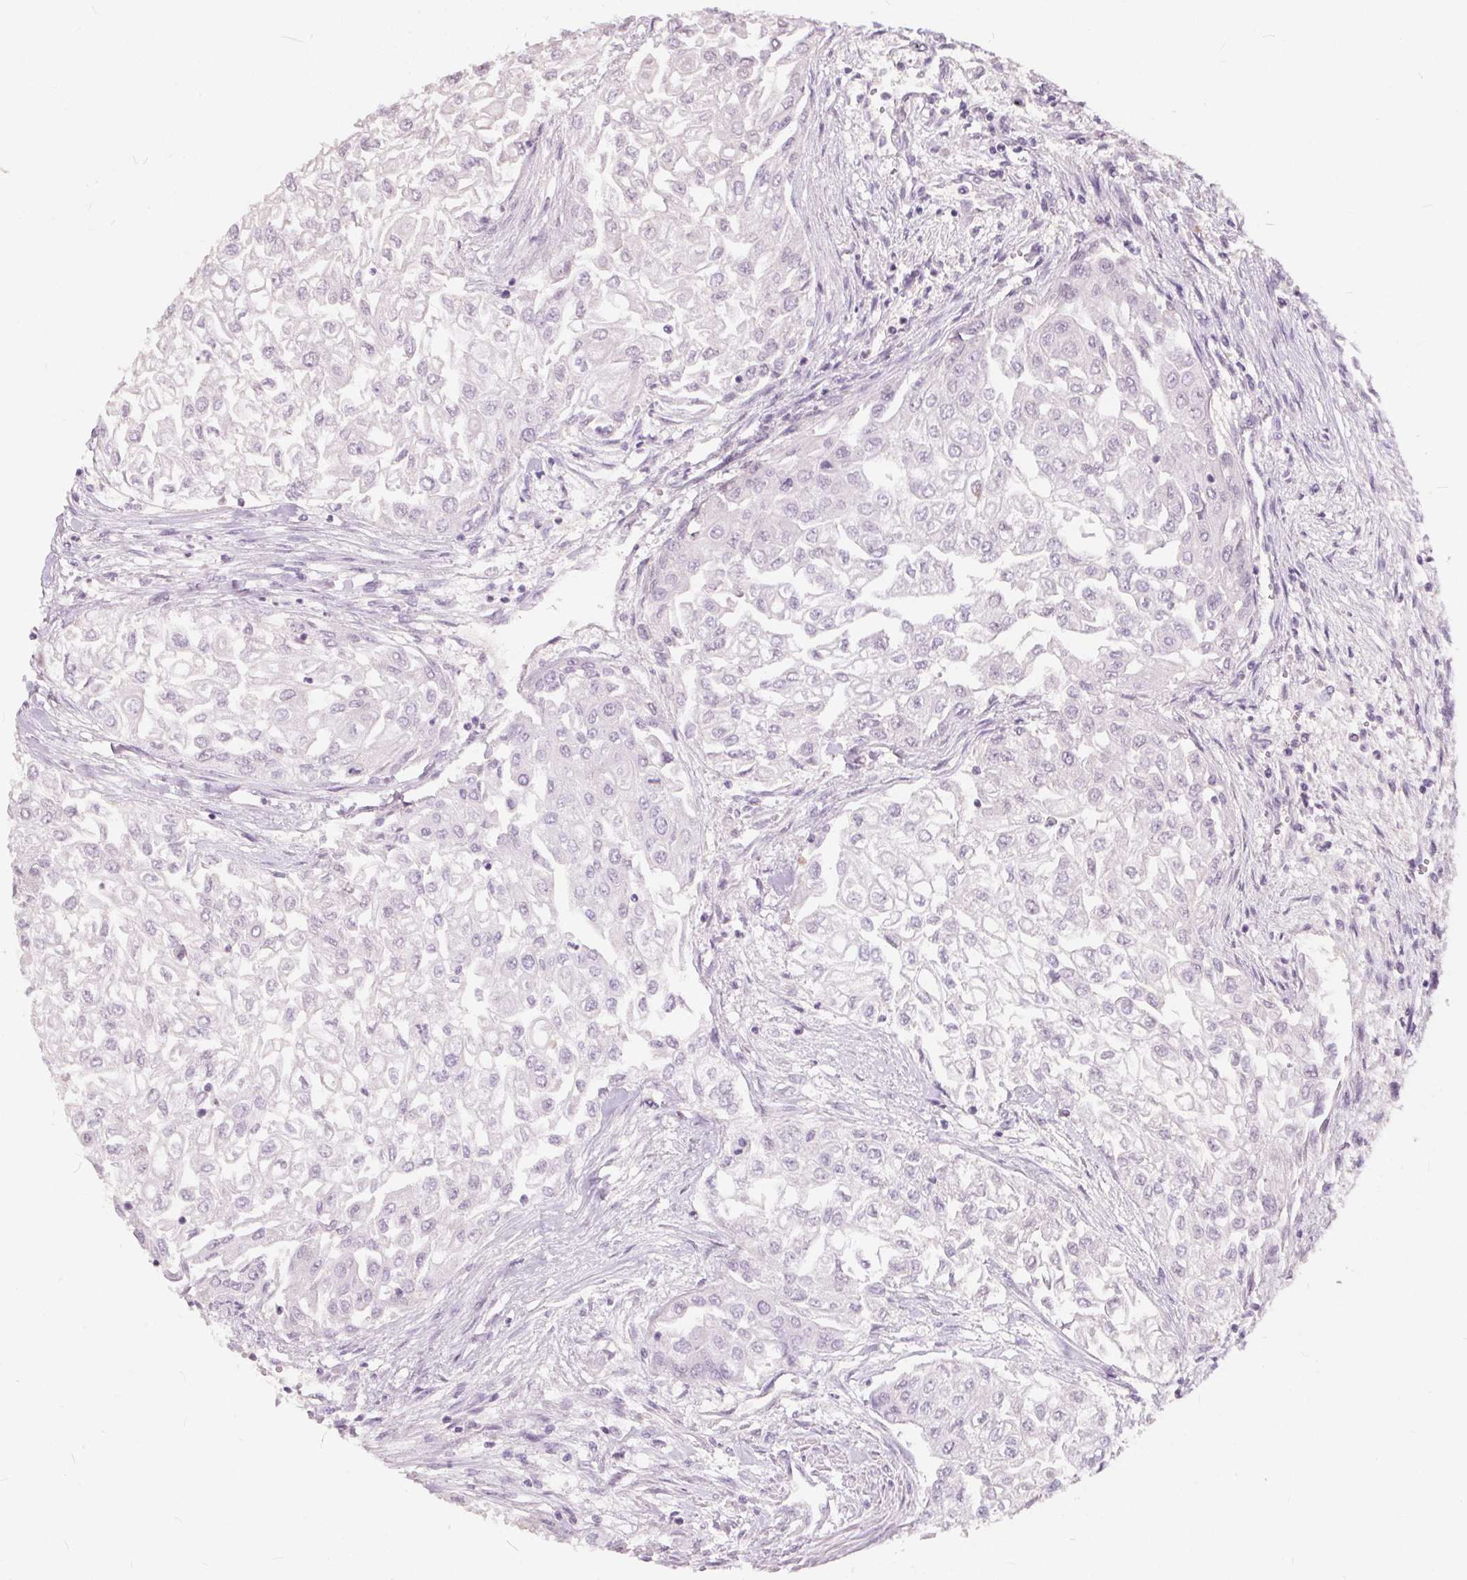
{"staining": {"intensity": "negative", "quantity": "none", "location": "none"}, "tissue": "urothelial cancer", "cell_type": "Tumor cells", "image_type": "cancer", "snomed": [{"axis": "morphology", "description": "Urothelial carcinoma, High grade"}, {"axis": "topography", "description": "Urinary bladder"}], "caption": "High-grade urothelial carcinoma was stained to show a protein in brown. There is no significant staining in tumor cells.", "gene": "PLA2G2E", "patient": {"sex": "male", "age": 62}}